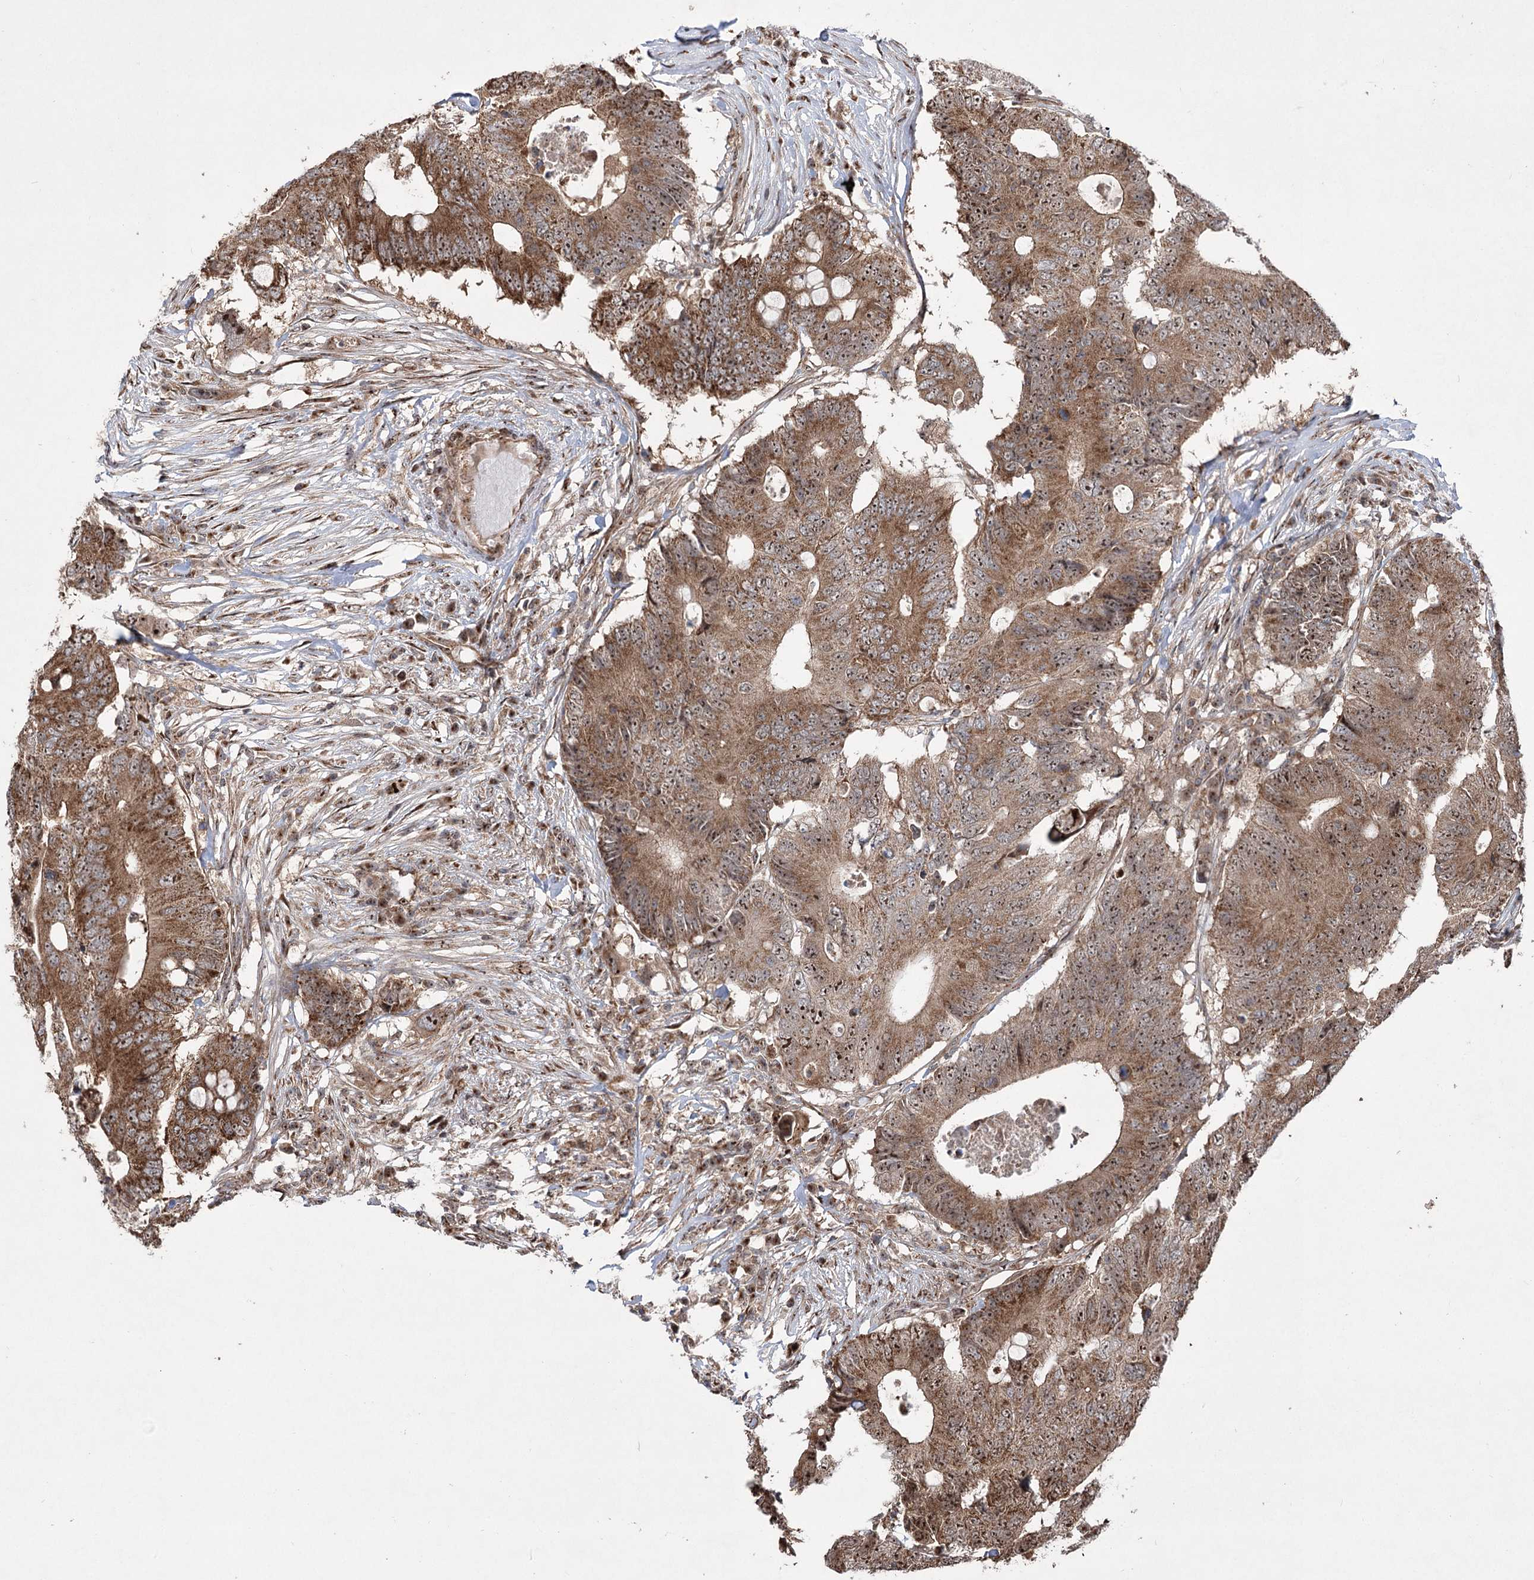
{"staining": {"intensity": "strong", "quantity": ">75%", "location": "cytoplasmic/membranous,nuclear"}, "tissue": "colorectal cancer", "cell_type": "Tumor cells", "image_type": "cancer", "snomed": [{"axis": "morphology", "description": "Adenocarcinoma, NOS"}, {"axis": "topography", "description": "Colon"}], "caption": "About >75% of tumor cells in human adenocarcinoma (colorectal) display strong cytoplasmic/membranous and nuclear protein staining as visualized by brown immunohistochemical staining.", "gene": "SERINC5", "patient": {"sex": "male", "age": 71}}